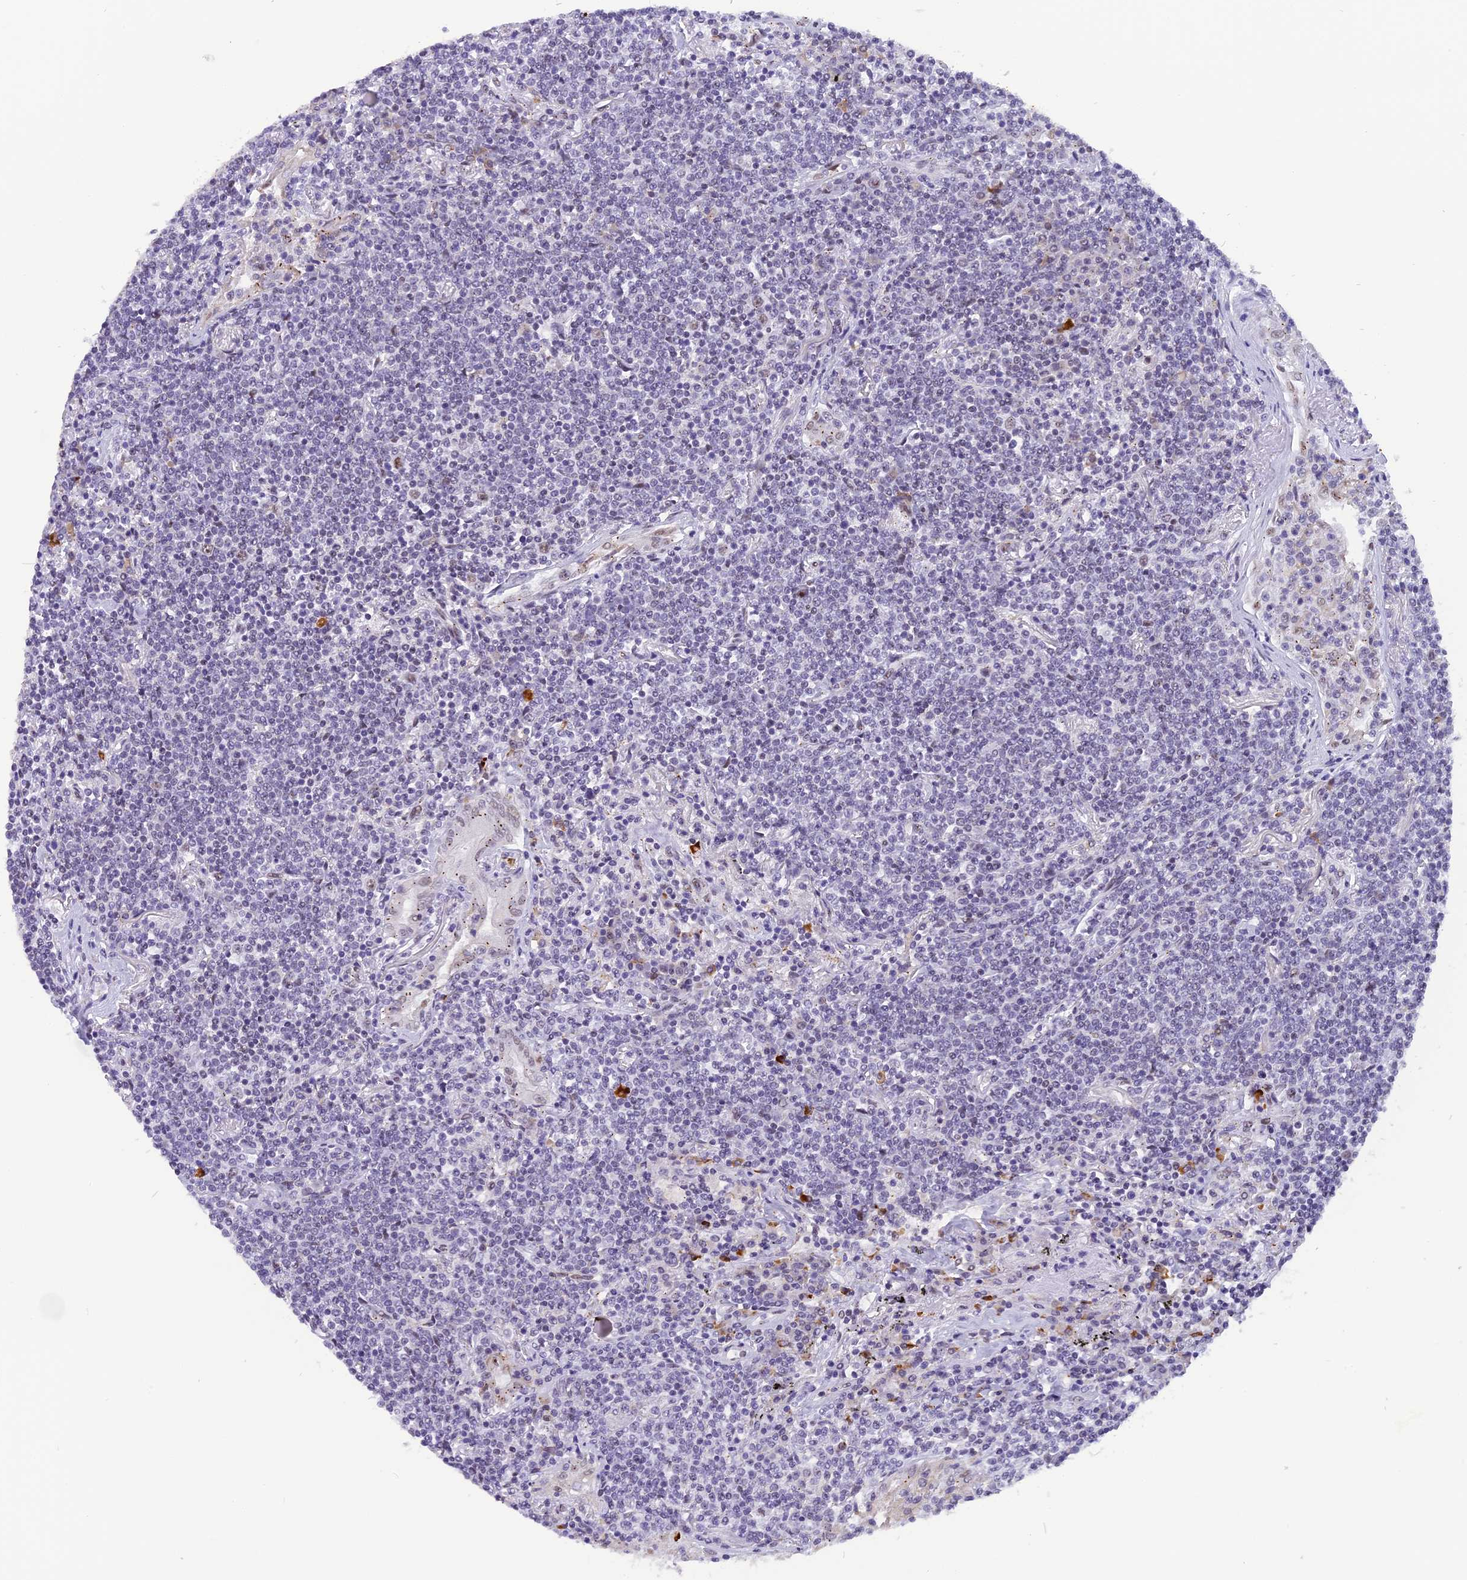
{"staining": {"intensity": "negative", "quantity": "none", "location": "none"}, "tissue": "lymphoma", "cell_type": "Tumor cells", "image_type": "cancer", "snomed": [{"axis": "morphology", "description": "Malignant lymphoma, non-Hodgkin's type, Low grade"}, {"axis": "topography", "description": "Lung"}], "caption": "Lymphoma stained for a protein using immunohistochemistry (IHC) displays no expression tumor cells.", "gene": "IRF2BP1", "patient": {"sex": "female", "age": 71}}